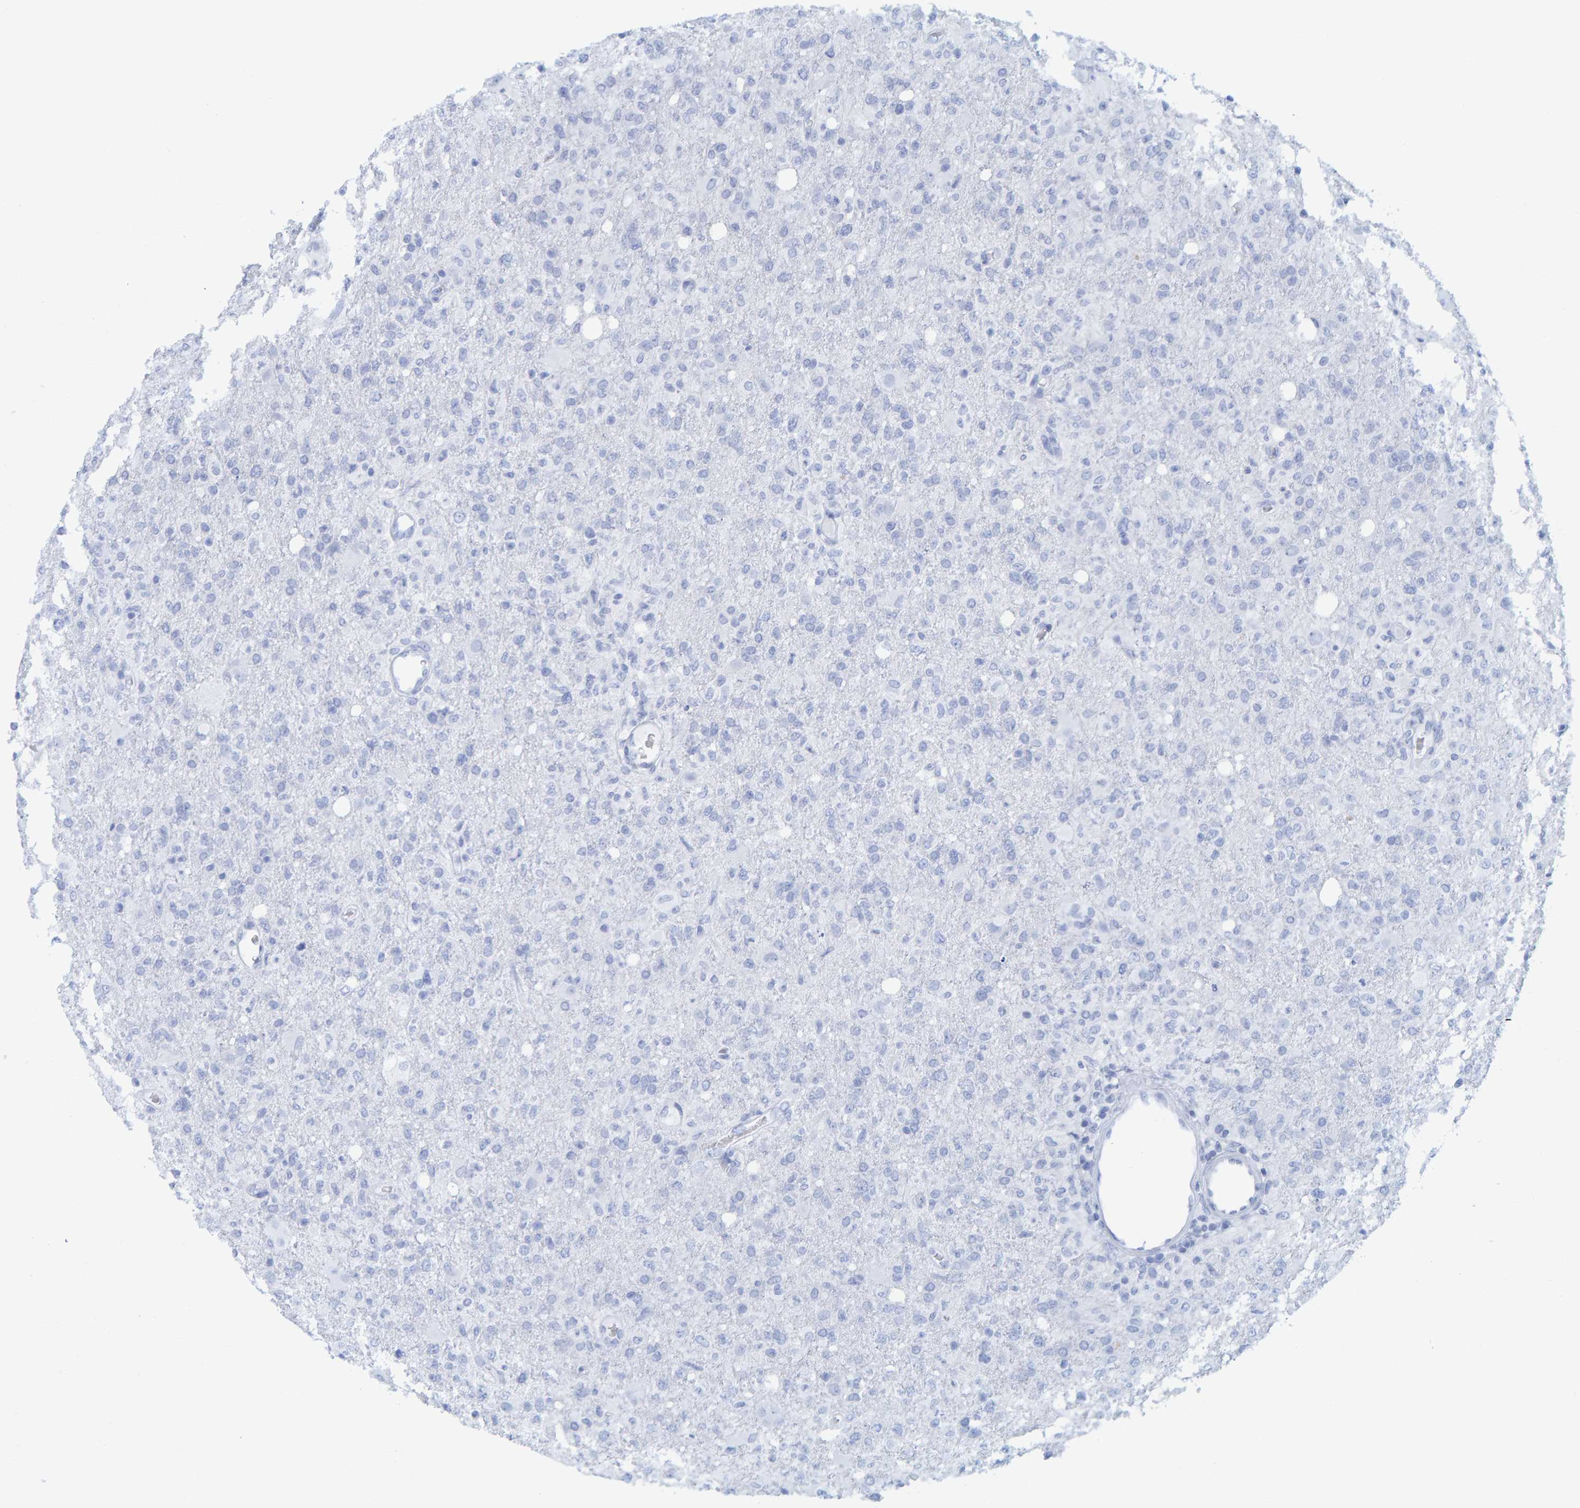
{"staining": {"intensity": "negative", "quantity": "none", "location": "none"}, "tissue": "glioma", "cell_type": "Tumor cells", "image_type": "cancer", "snomed": [{"axis": "morphology", "description": "Glioma, malignant, High grade"}, {"axis": "topography", "description": "Brain"}], "caption": "This is a photomicrograph of immunohistochemistry (IHC) staining of malignant glioma (high-grade), which shows no expression in tumor cells.", "gene": "SFTPC", "patient": {"sex": "female", "age": 57}}